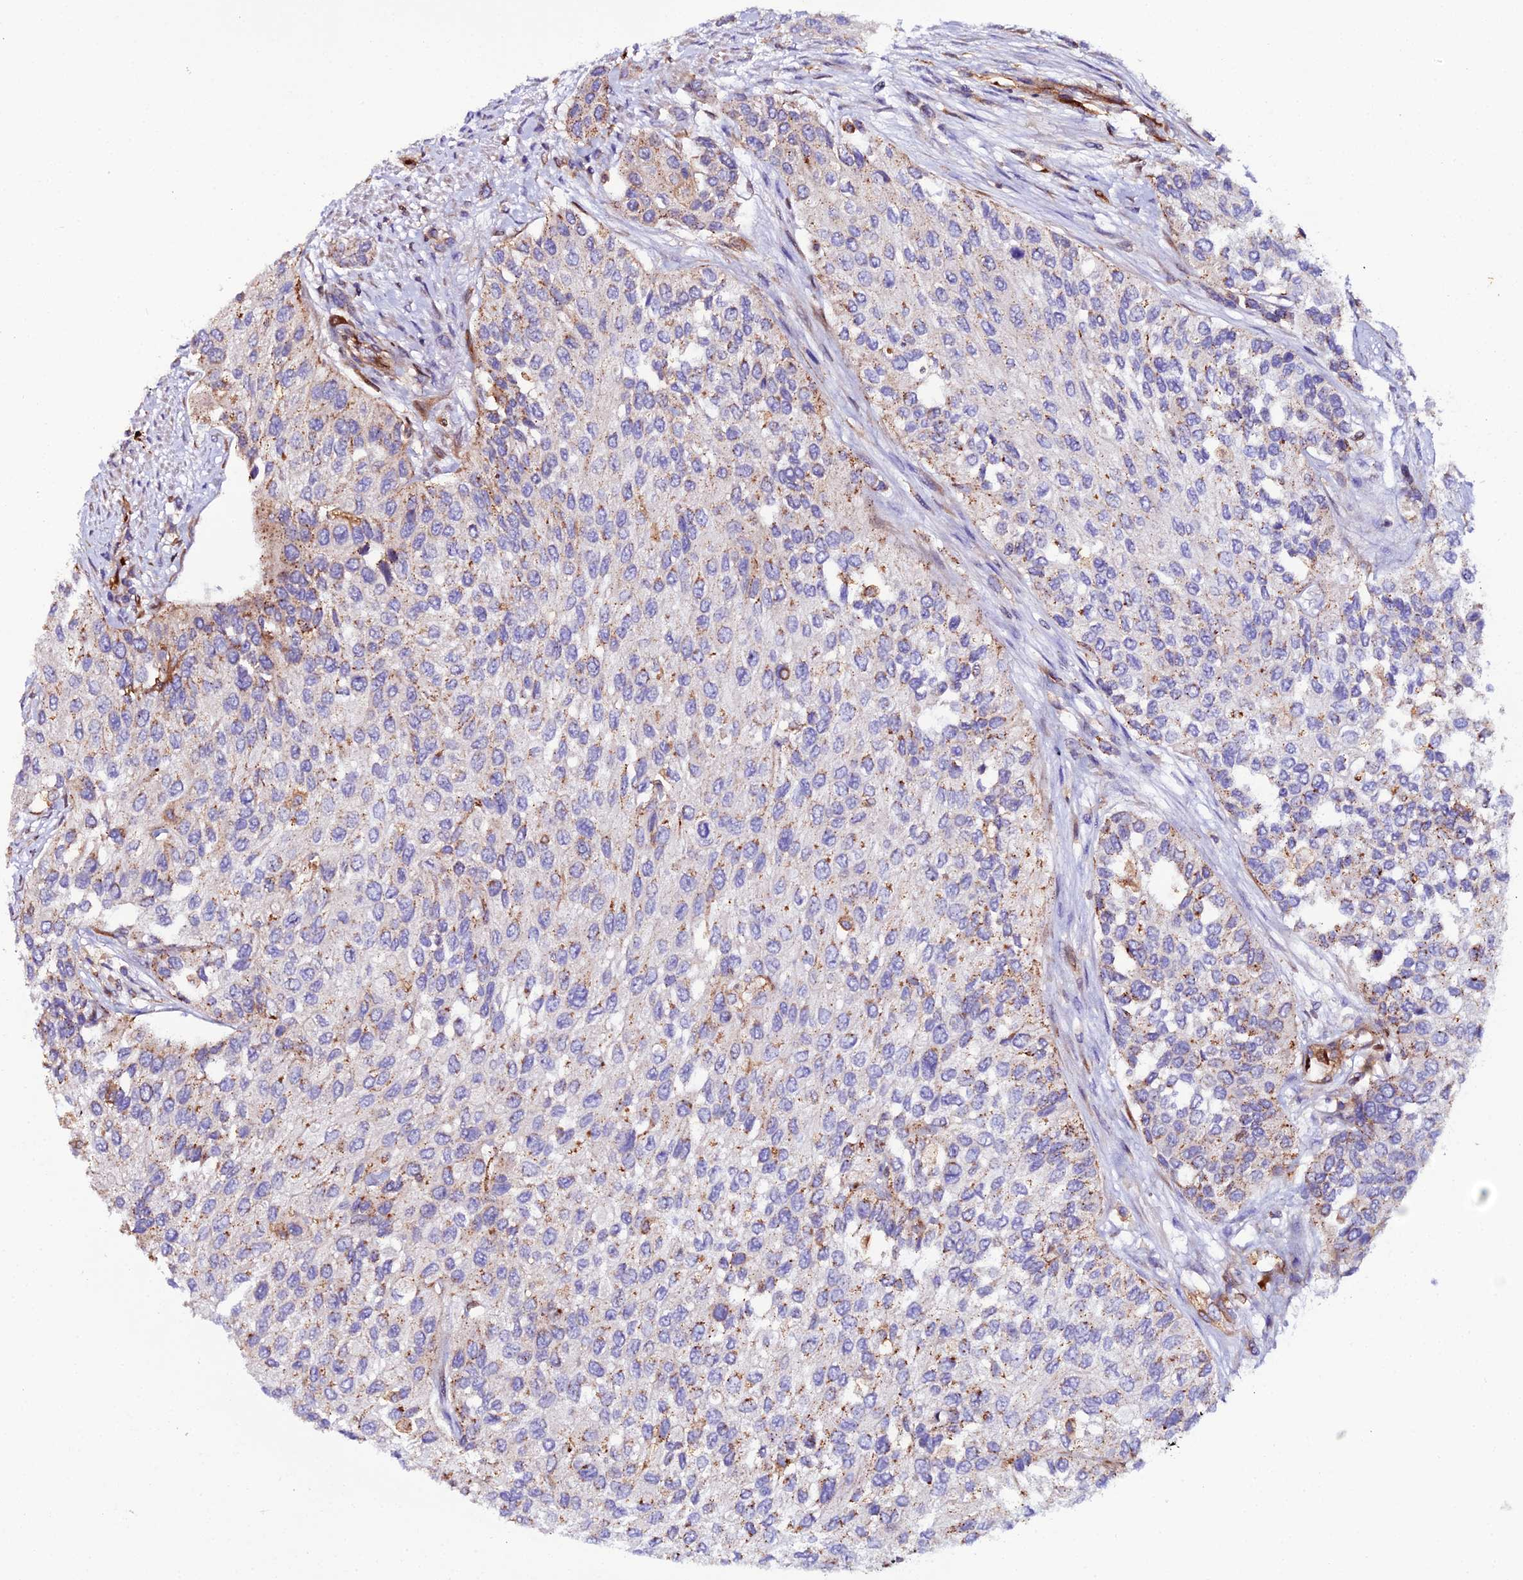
{"staining": {"intensity": "moderate", "quantity": "<25%", "location": "cytoplasmic/membranous"}, "tissue": "urothelial cancer", "cell_type": "Tumor cells", "image_type": "cancer", "snomed": [{"axis": "morphology", "description": "Normal tissue, NOS"}, {"axis": "morphology", "description": "Urothelial carcinoma, High grade"}, {"axis": "topography", "description": "Vascular tissue"}, {"axis": "topography", "description": "Urinary bladder"}], "caption": "This is an image of immunohistochemistry (IHC) staining of urothelial cancer, which shows moderate expression in the cytoplasmic/membranous of tumor cells.", "gene": "TRPV2", "patient": {"sex": "female", "age": 56}}